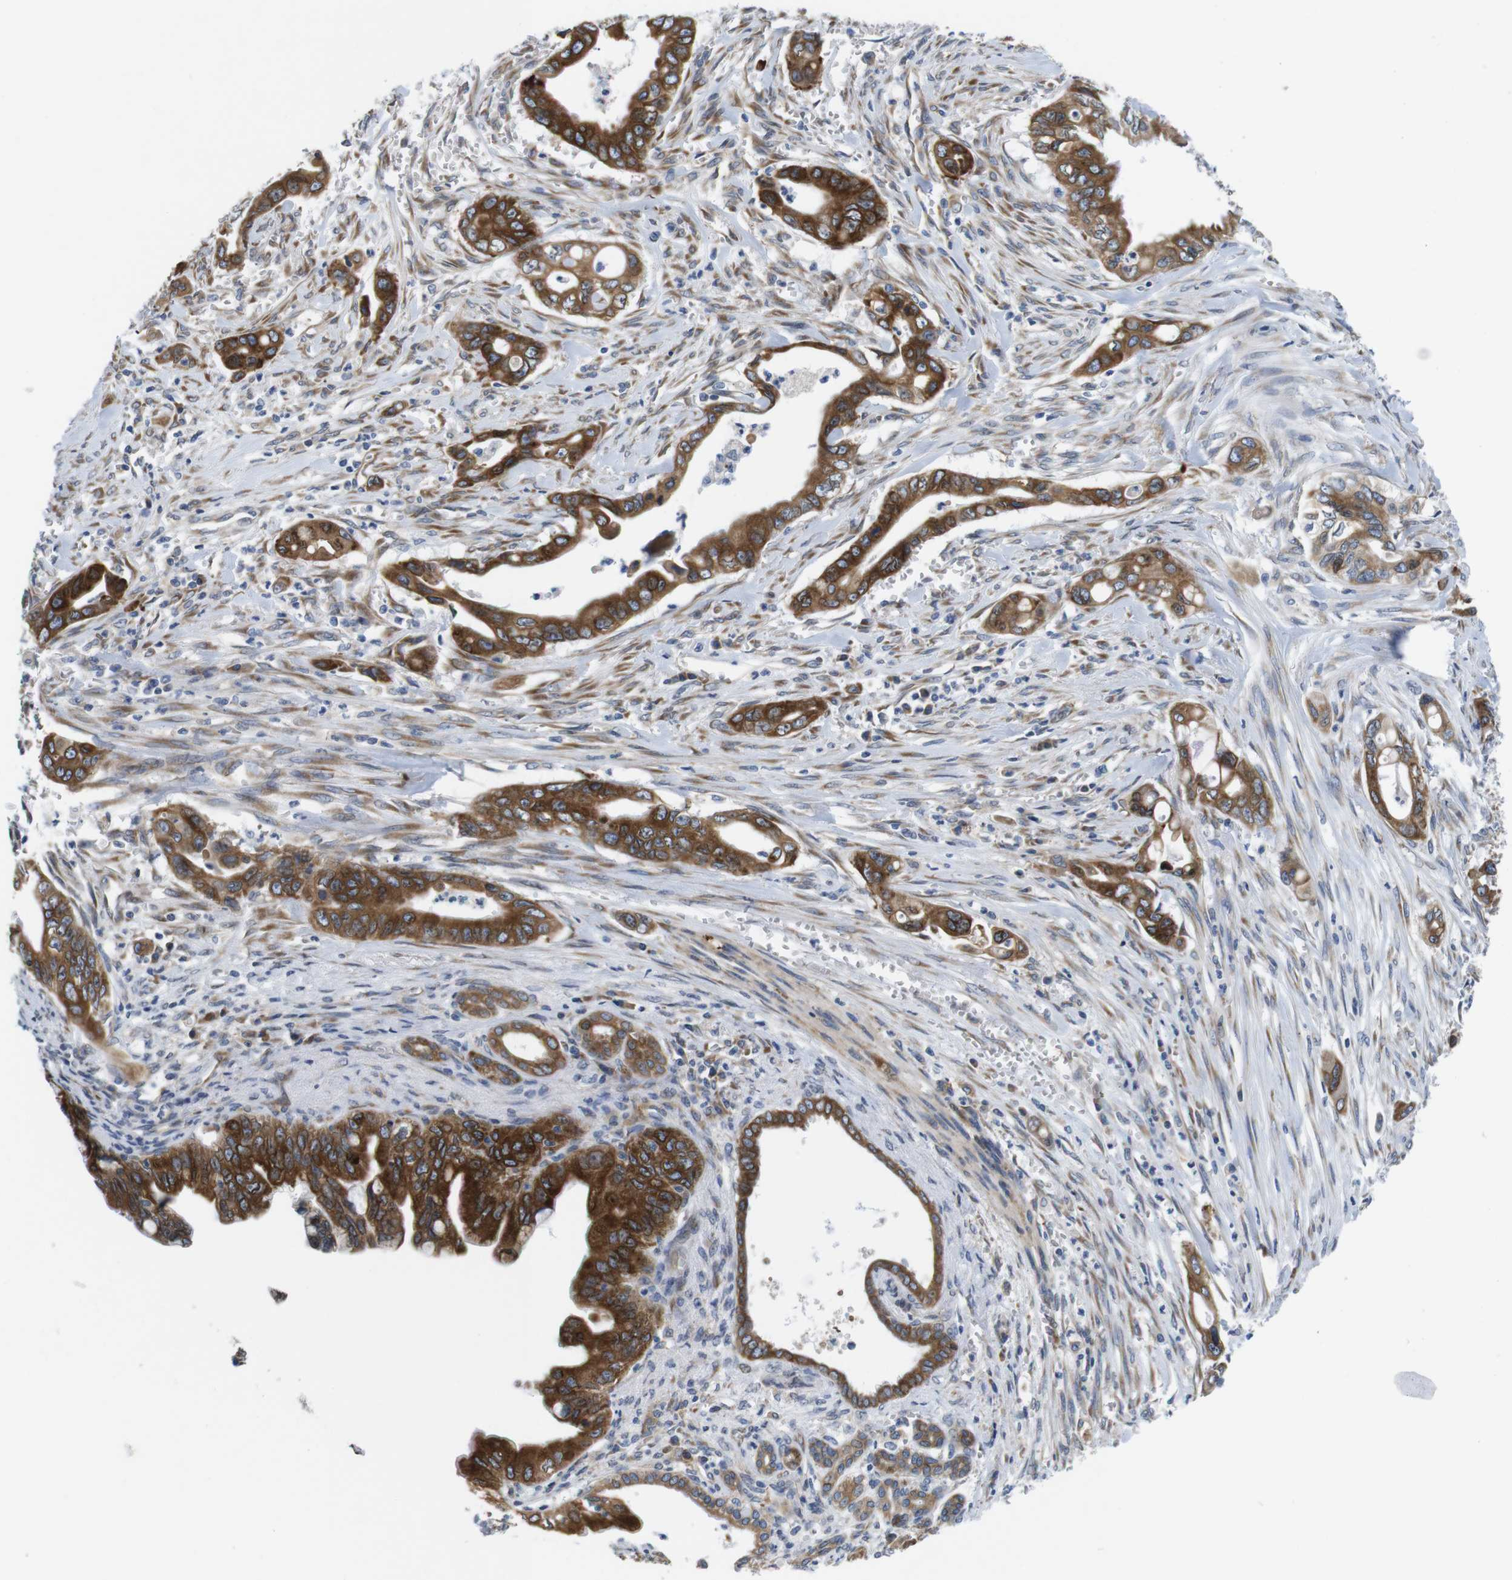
{"staining": {"intensity": "strong", "quantity": ">75%", "location": "cytoplasmic/membranous"}, "tissue": "pancreatic cancer", "cell_type": "Tumor cells", "image_type": "cancer", "snomed": [{"axis": "morphology", "description": "Adenocarcinoma, NOS"}, {"axis": "topography", "description": "Pancreas"}], "caption": "IHC staining of pancreatic cancer, which shows high levels of strong cytoplasmic/membranous staining in about >75% of tumor cells indicating strong cytoplasmic/membranous protein expression. The staining was performed using DAB (brown) for protein detection and nuclei were counterstained in hematoxylin (blue).", "gene": "HACD3", "patient": {"sex": "male", "age": 59}}